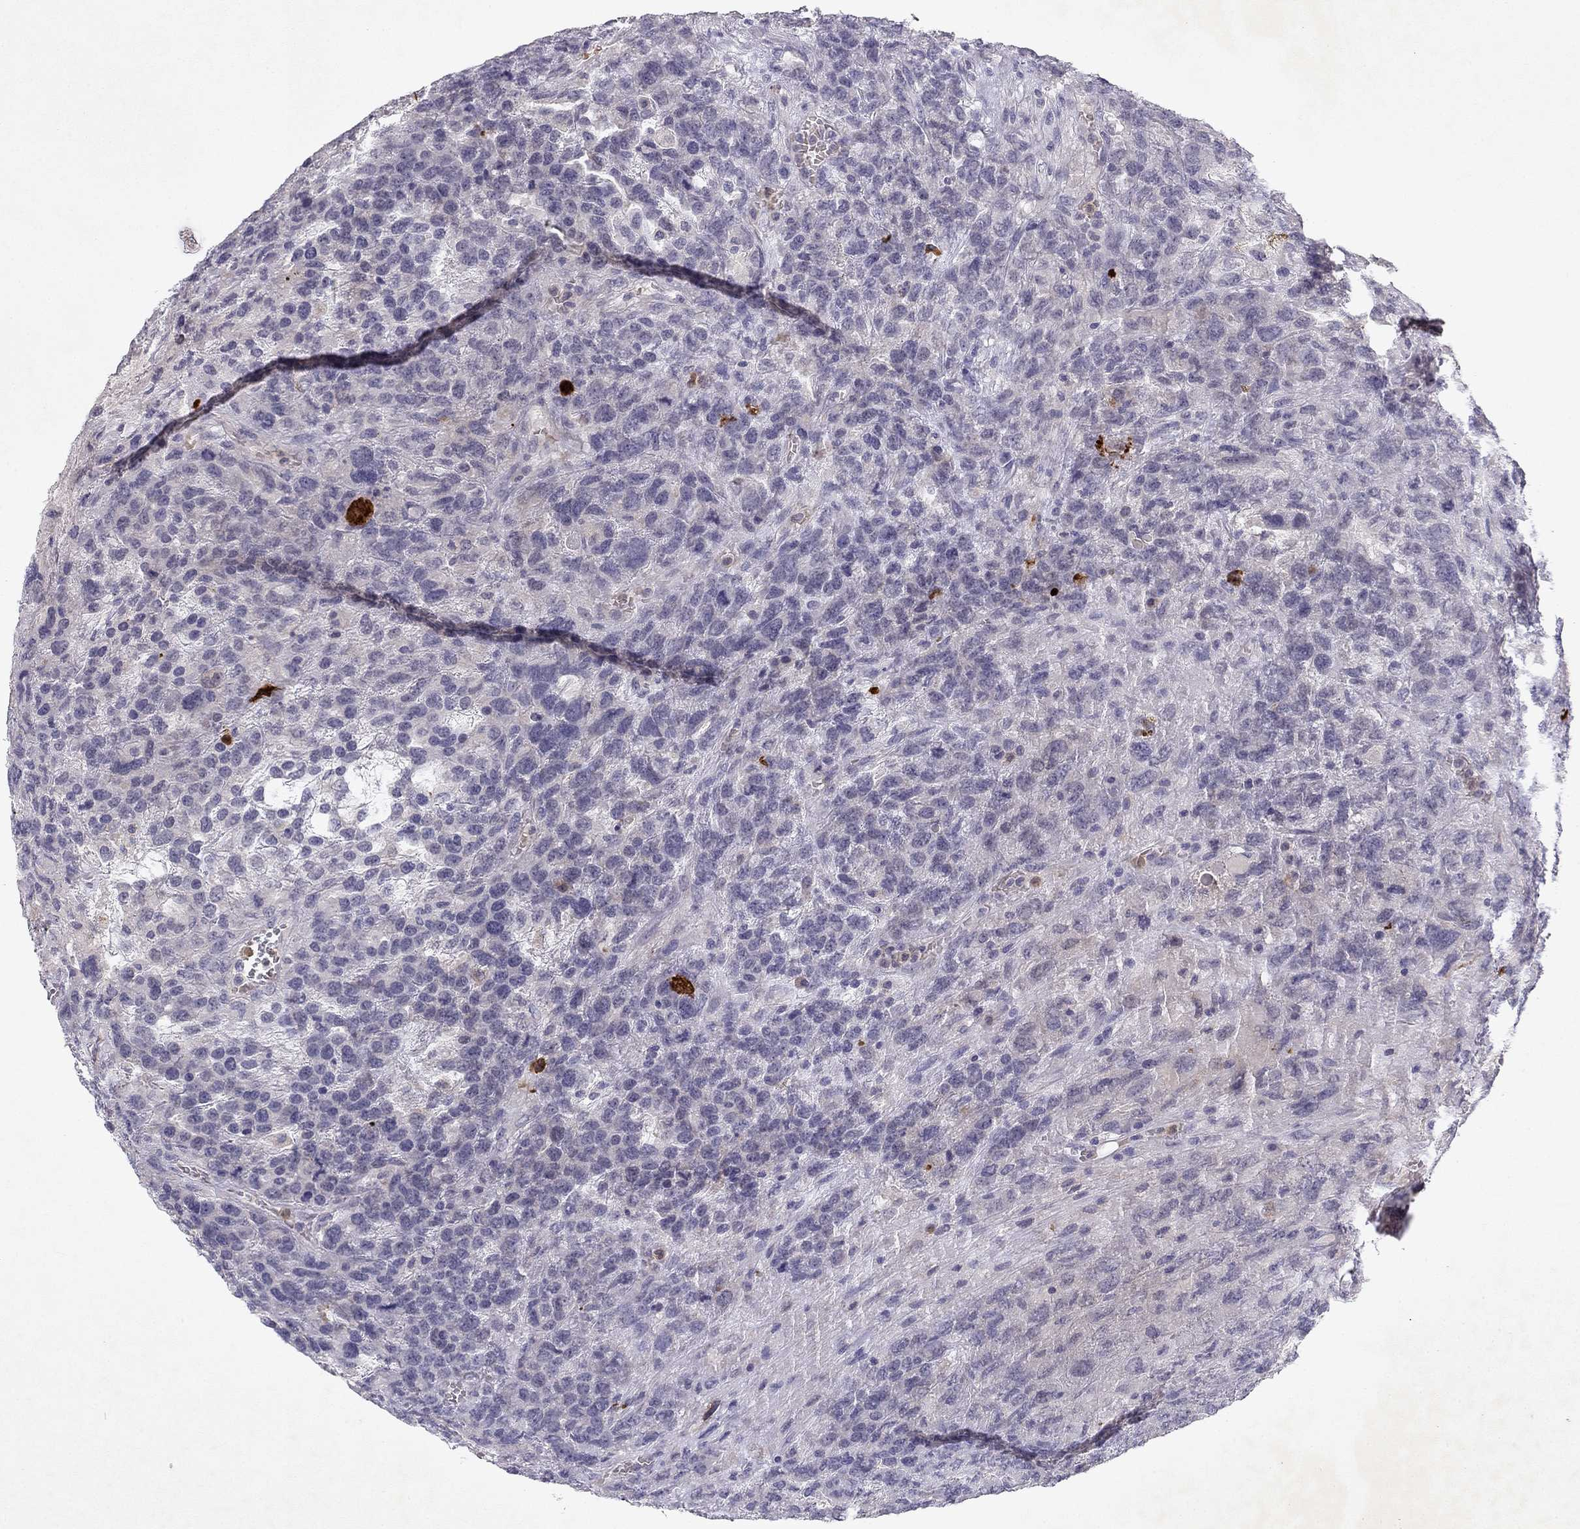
{"staining": {"intensity": "negative", "quantity": "none", "location": "none"}, "tissue": "testis cancer", "cell_type": "Tumor cells", "image_type": "cancer", "snomed": [{"axis": "morphology", "description": "Seminoma, NOS"}, {"axis": "topography", "description": "Testis"}], "caption": "Immunohistochemistry image of seminoma (testis) stained for a protein (brown), which demonstrates no staining in tumor cells.", "gene": "SLC6A4", "patient": {"sex": "male", "age": 52}}